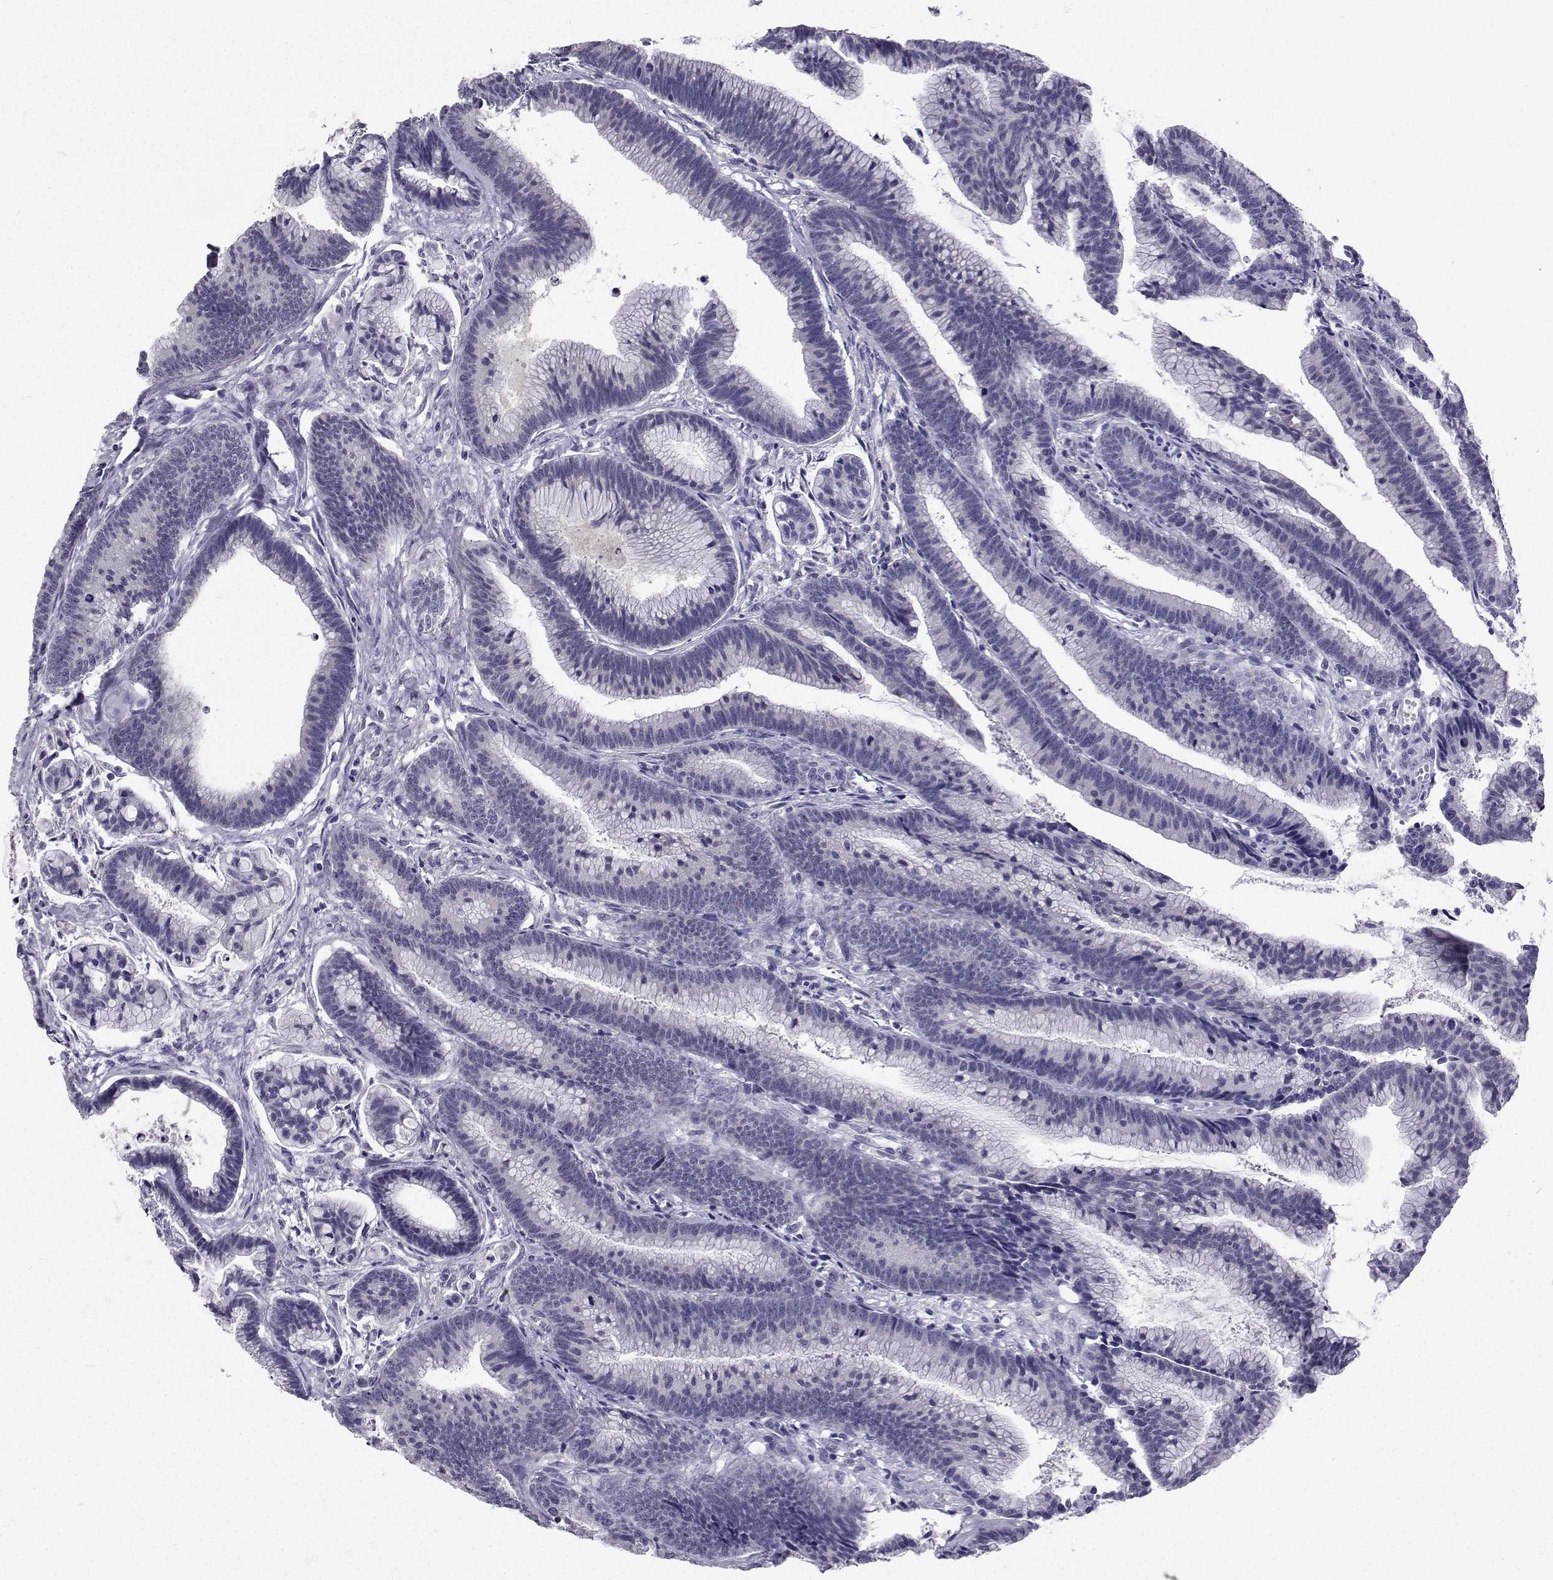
{"staining": {"intensity": "negative", "quantity": "none", "location": "none"}, "tissue": "colorectal cancer", "cell_type": "Tumor cells", "image_type": "cancer", "snomed": [{"axis": "morphology", "description": "Adenocarcinoma, NOS"}, {"axis": "topography", "description": "Colon"}], "caption": "Photomicrograph shows no significant protein expression in tumor cells of adenocarcinoma (colorectal).", "gene": "GALM", "patient": {"sex": "female", "age": 78}}